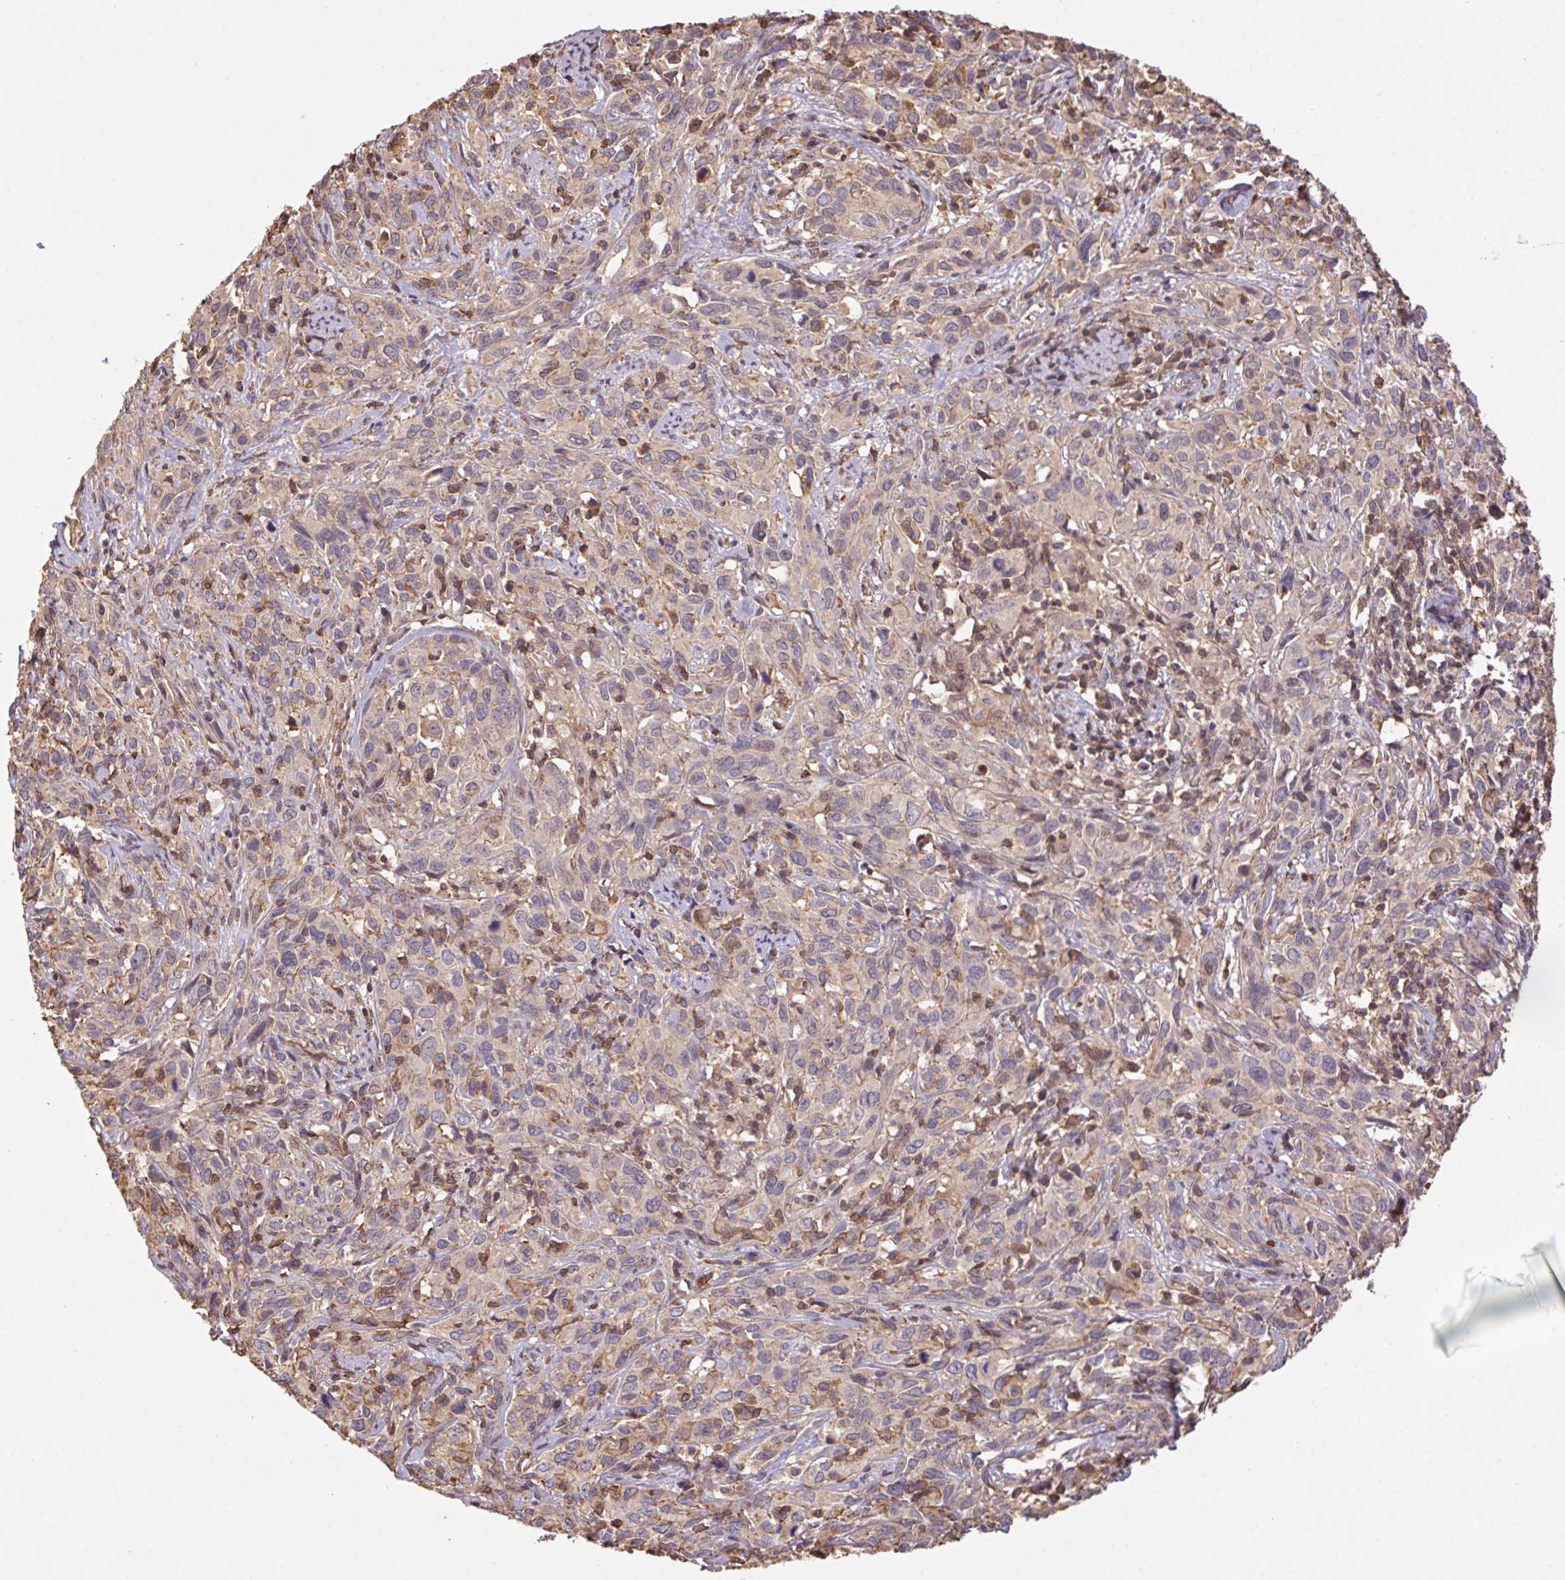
{"staining": {"intensity": "negative", "quantity": "none", "location": "none"}, "tissue": "cervical cancer", "cell_type": "Tumor cells", "image_type": "cancer", "snomed": [{"axis": "morphology", "description": "Normal tissue, NOS"}, {"axis": "morphology", "description": "Squamous cell carcinoma, NOS"}, {"axis": "topography", "description": "Cervix"}], "caption": "The photomicrograph exhibits no significant positivity in tumor cells of squamous cell carcinoma (cervical). (Stains: DAB (3,3'-diaminobenzidine) immunohistochemistry (IHC) with hematoxylin counter stain, Microscopy: brightfield microscopy at high magnification).", "gene": "ATG10", "patient": {"sex": "female", "age": 51}}